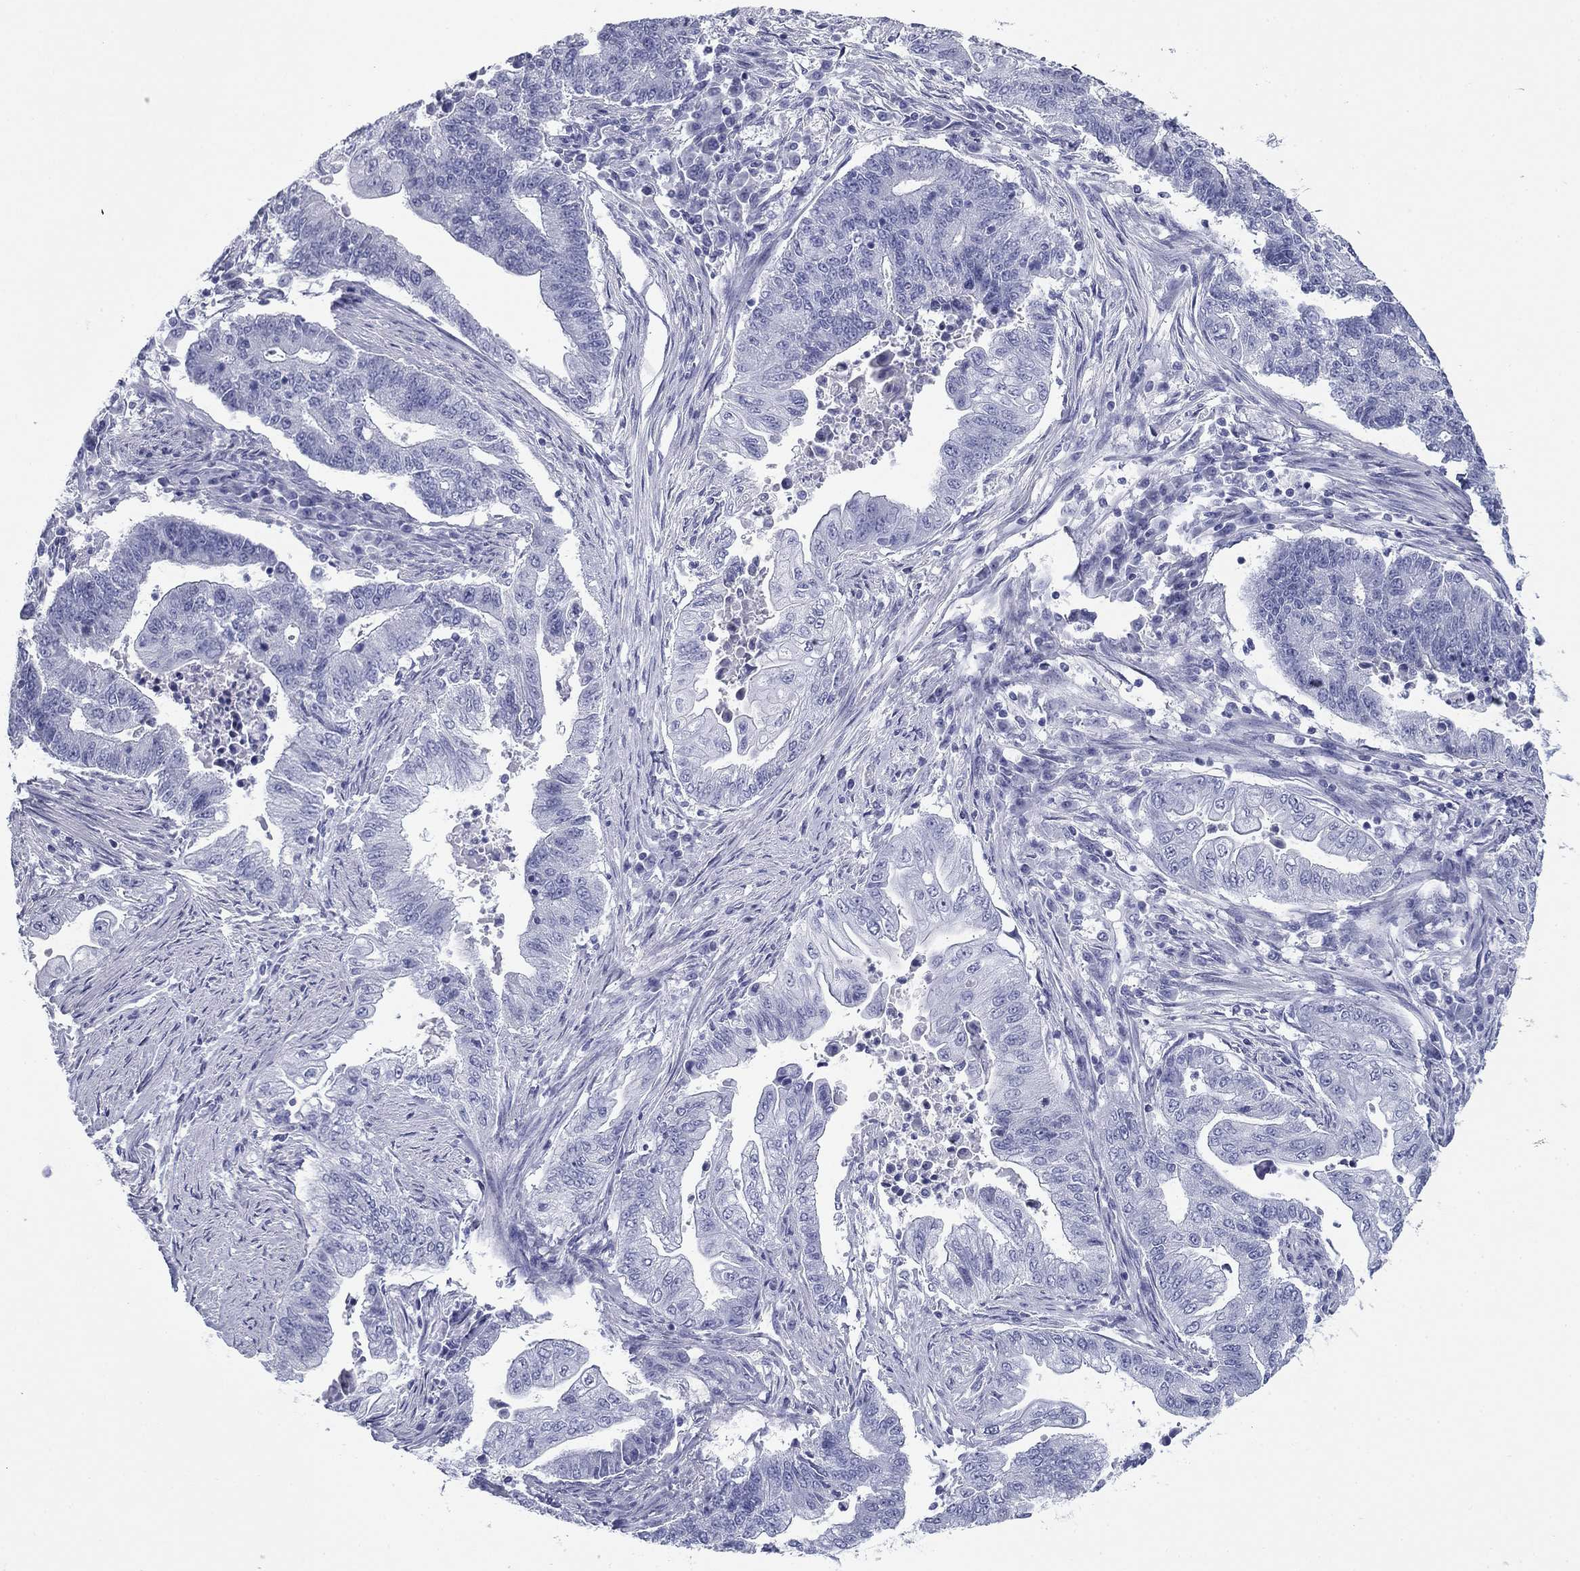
{"staining": {"intensity": "negative", "quantity": "none", "location": "none"}, "tissue": "endometrial cancer", "cell_type": "Tumor cells", "image_type": "cancer", "snomed": [{"axis": "morphology", "description": "Adenocarcinoma, NOS"}, {"axis": "topography", "description": "Uterus"}, {"axis": "topography", "description": "Endometrium"}], "caption": "This is a photomicrograph of immunohistochemistry (IHC) staining of adenocarcinoma (endometrial), which shows no staining in tumor cells.", "gene": "ZP2", "patient": {"sex": "female", "age": 54}}